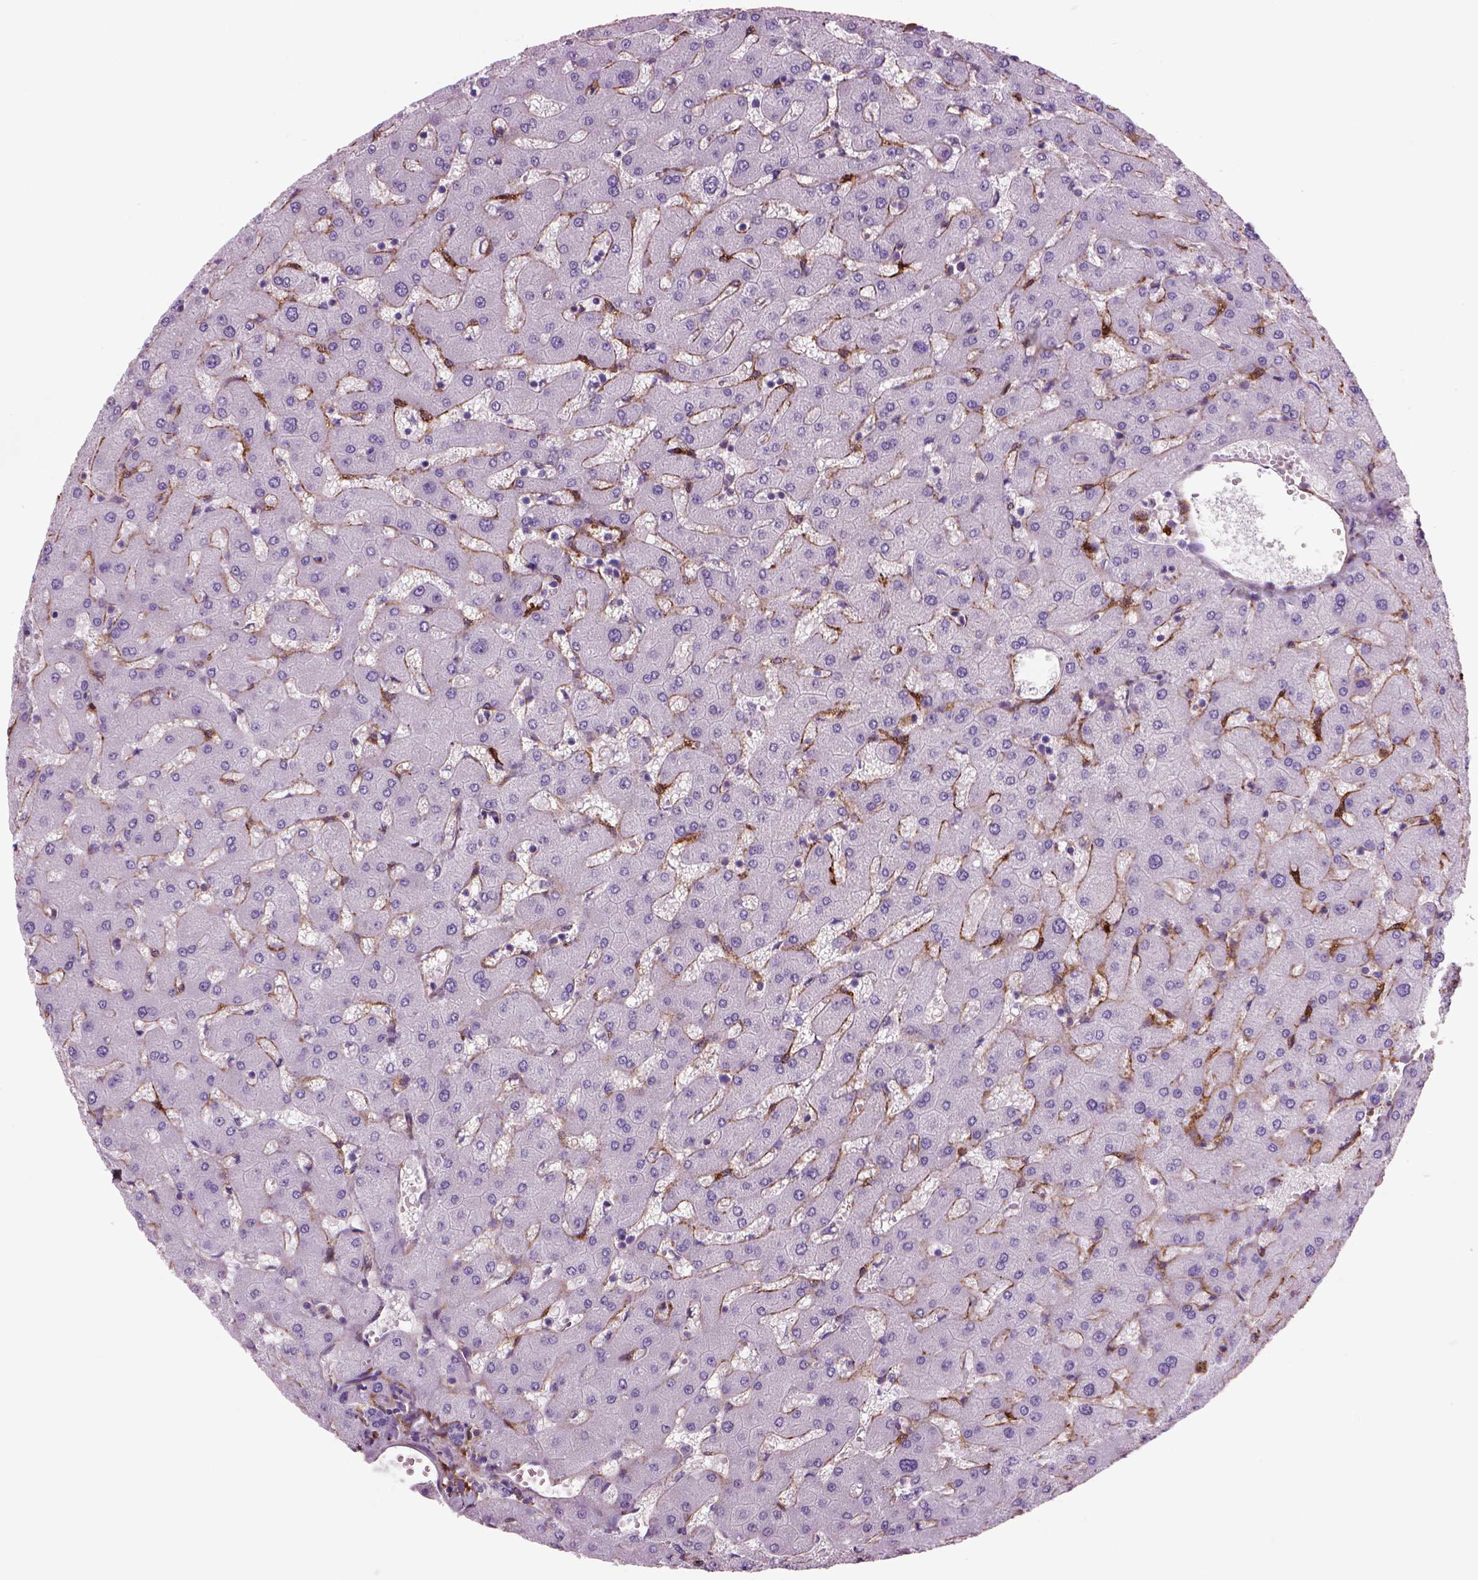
{"staining": {"intensity": "negative", "quantity": "none", "location": "none"}, "tissue": "liver", "cell_type": "Cholangiocytes", "image_type": "normal", "snomed": [{"axis": "morphology", "description": "Normal tissue, NOS"}, {"axis": "topography", "description": "Liver"}], "caption": "Immunohistochemistry (IHC) of benign human liver reveals no positivity in cholangiocytes. Nuclei are stained in blue.", "gene": "MARCKS", "patient": {"sex": "female", "age": 63}}